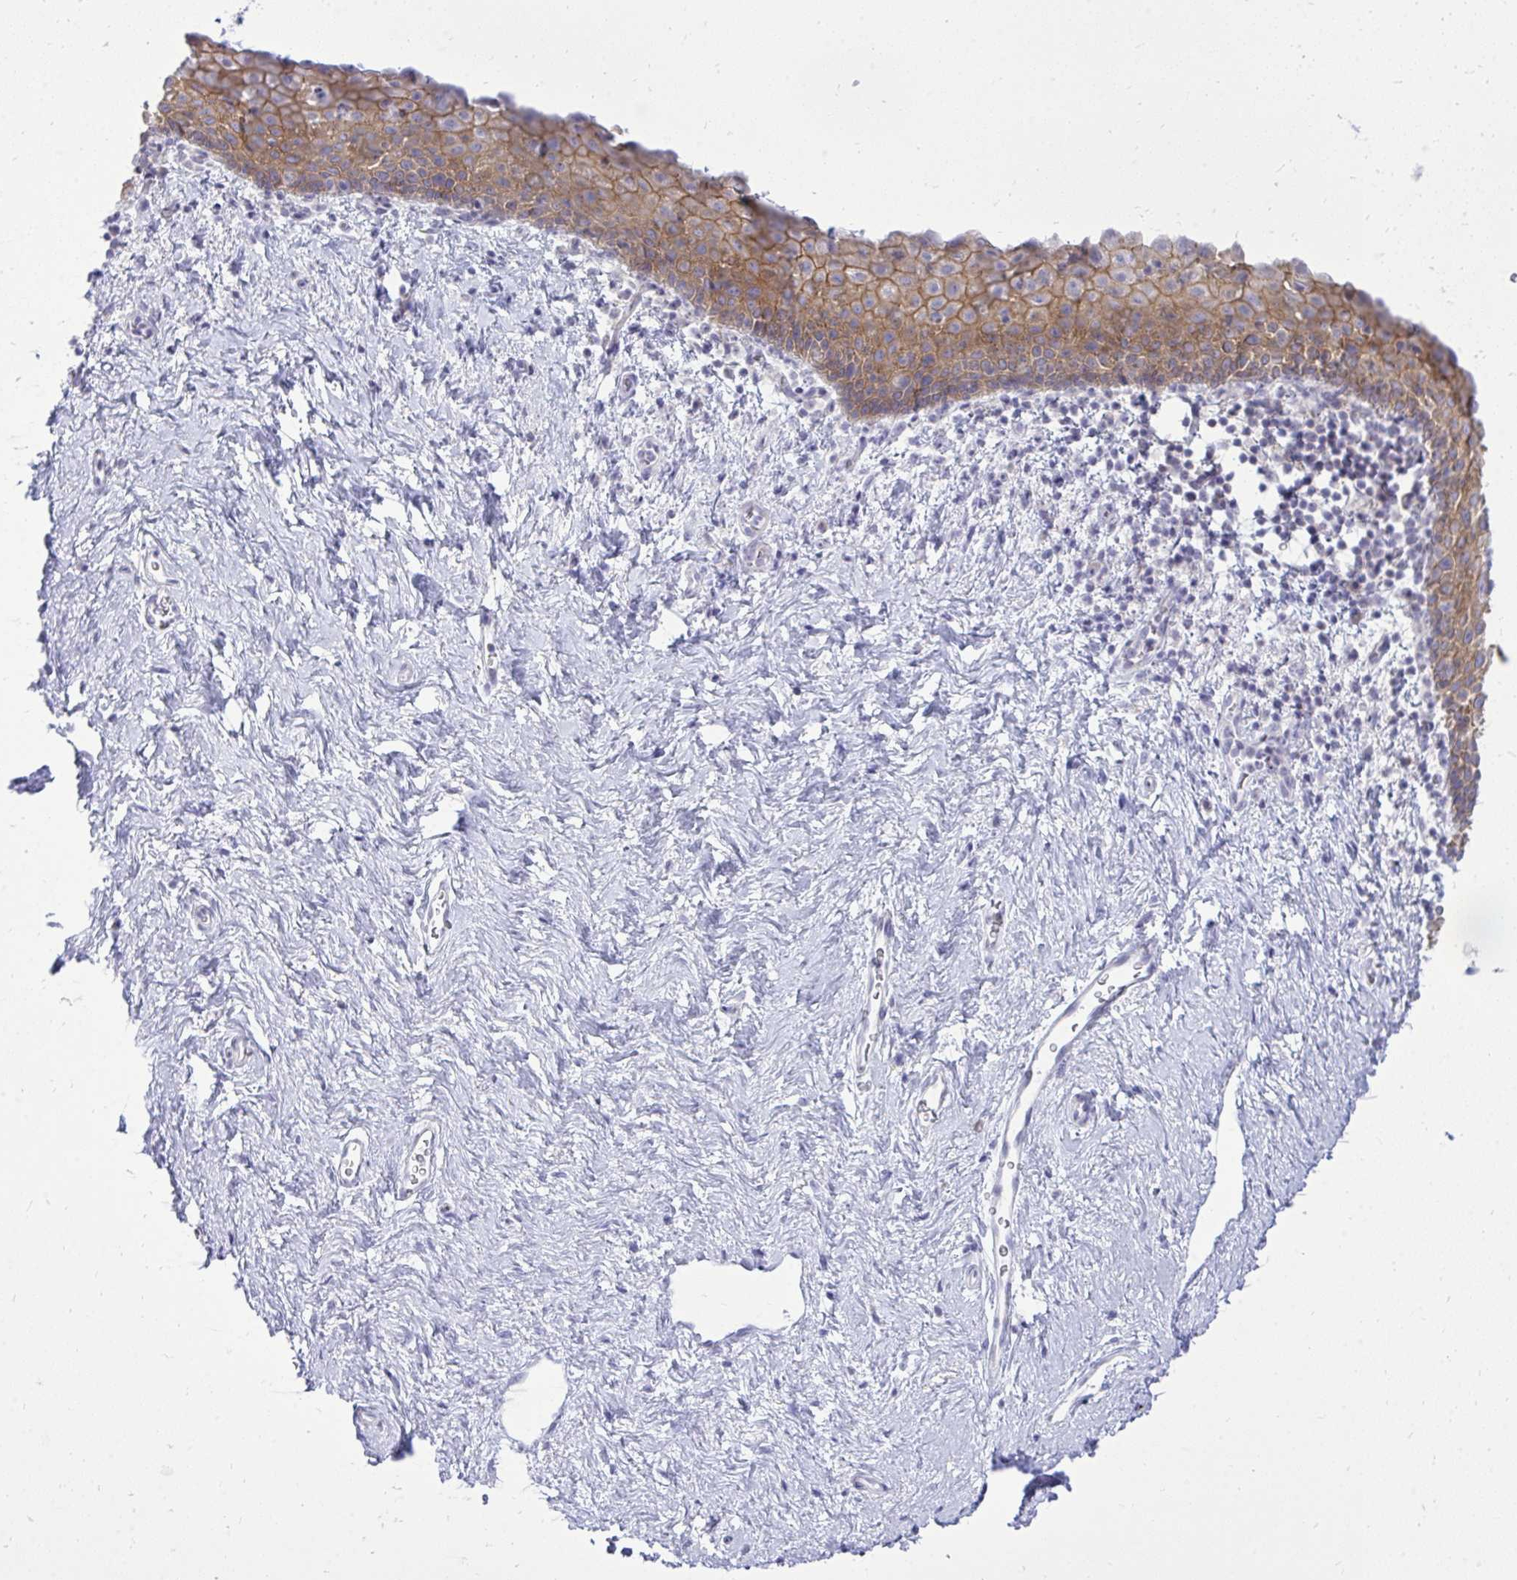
{"staining": {"intensity": "moderate", "quantity": "25%-75%", "location": "cytoplasmic/membranous"}, "tissue": "vagina", "cell_type": "Squamous epithelial cells", "image_type": "normal", "snomed": [{"axis": "morphology", "description": "Normal tissue, NOS"}, {"axis": "topography", "description": "Vagina"}], "caption": "Immunohistochemistry image of unremarkable vagina stained for a protein (brown), which reveals medium levels of moderate cytoplasmic/membranous staining in about 25%-75% of squamous epithelial cells.", "gene": "SPTBN2", "patient": {"sex": "female", "age": 61}}